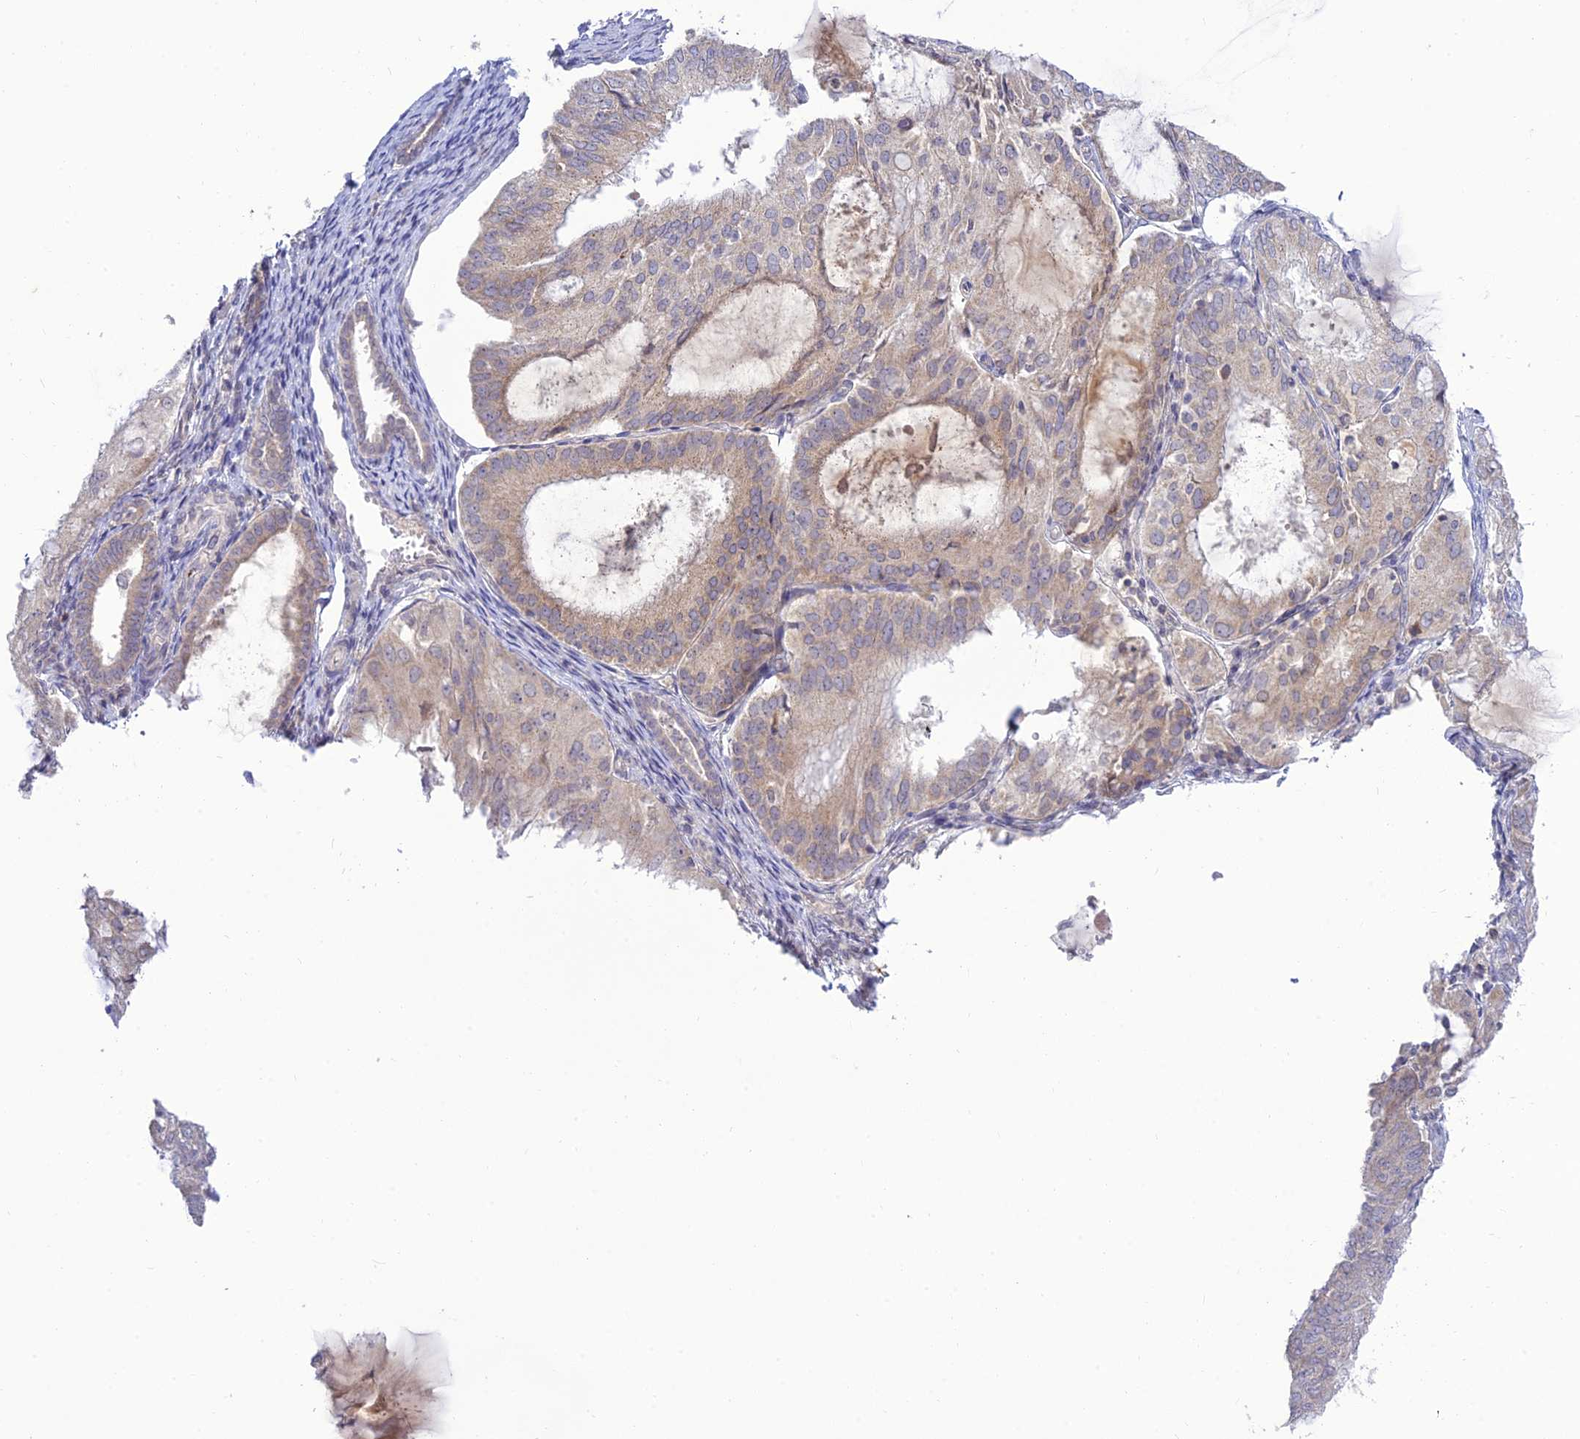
{"staining": {"intensity": "weak", "quantity": "25%-75%", "location": "cytoplasmic/membranous"}, "tissue": "endometrial cancer", "cell_type": "Tumor cells", "image_type": "cancer", "snomed": [{"axis": "morphology", "description": "Adenocarcinoma, NOS"}, {"axis": "topography", "description": "Endometrium"}], "caption": "Endometrial cancer (adenocarcinoma) stained with IHC shows weak cytoplasmic/membranous staining in approximately 25%-75% of tumor cells.", "gene": "TMEM40", "patient": {"sex": "female", "age": 81}}